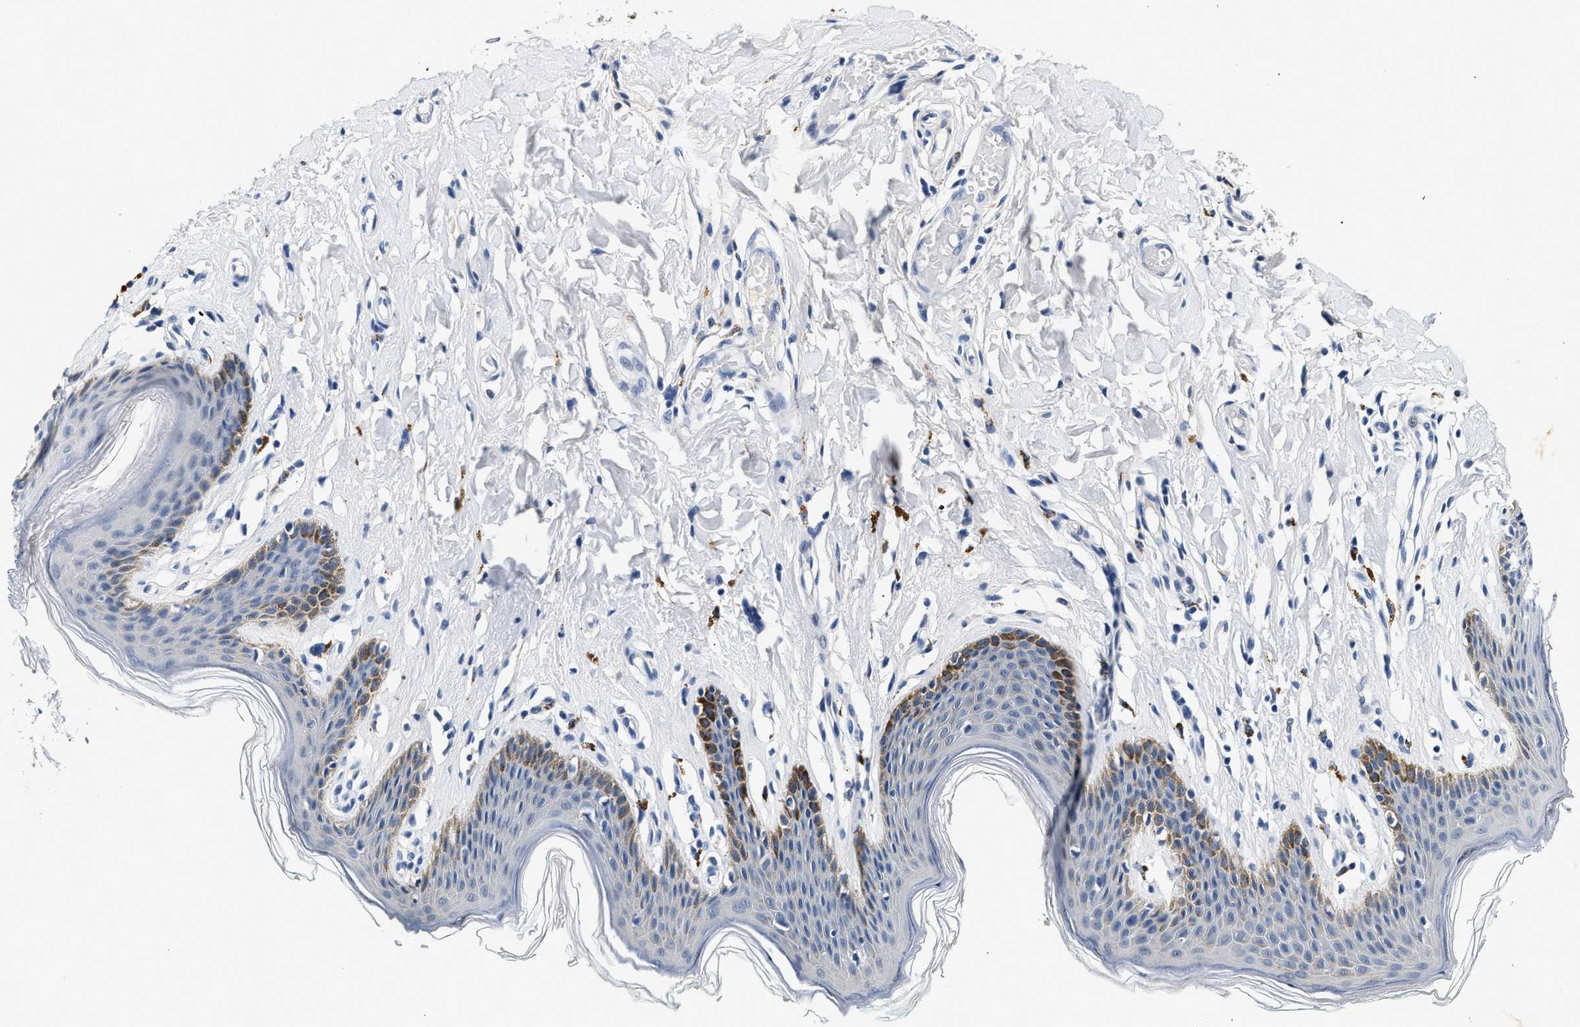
{"staining": {"intensity": "weak", "quantity": "<25%", "location": "cytoplasmic/membranous"}, "tissue": "skin", "cell_type": "Epidermal cells", "image_type": "normal", "snomed": [{"axis": "morphology", "description": "Normal tissue, NOS"}, {"axis": "topography", "description": "Vulva"}], "caption": "Immunohistochemistry (IHC) image of normal skin: skin stained with DAB reveals no significant protein expression in epidermal cells. (Stains: DAB (3,3'-diaminobenzidine) immunohistochemistry (IHC) with hematoxylin counter stain, Microscopy: brightfield microscopy at high magnification).", "gene": "MED22", "patient": {"sex": "female", "age": 66}}